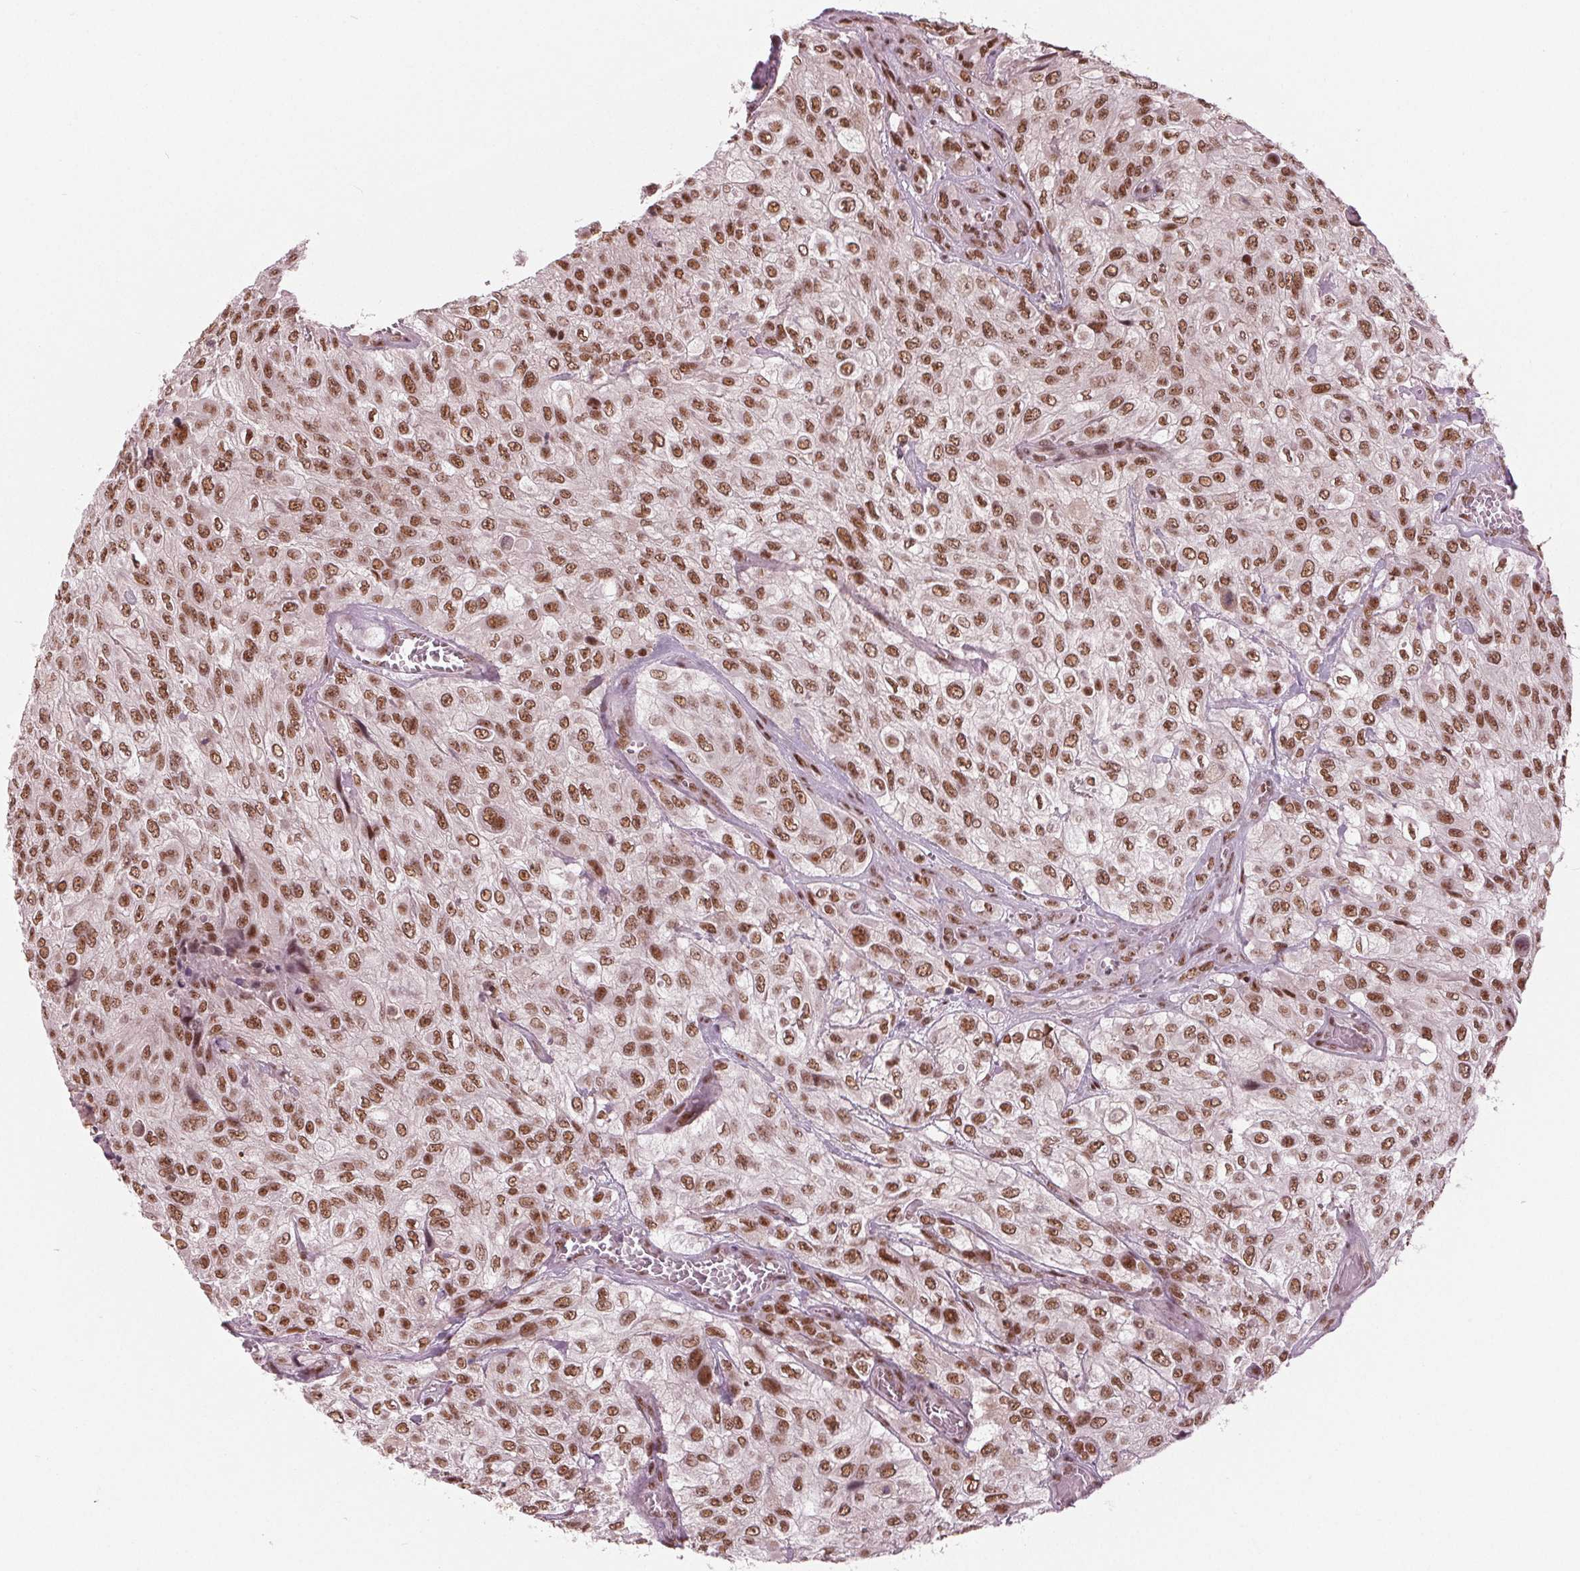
{"staining": {"intensity": "moderate", "quantity": ">75%", "location": "nuclear"}, "tissue": "urothelial cancer", "cell_type": "Tumor cells", "image_type": "cancer", "snomed": [{"axis": "morphology", "description": "Urothelial carcinoma, High grade"}, {"axis": "topography", "description": "Urinary bladder"}], "caption": "Urothelial cancer stained for a protein (brown) shows moderate nuclear positive staining in about >75% of tumor cells.", "gene": "LSM2", "patient": {"sex": "male", "age": 57}}